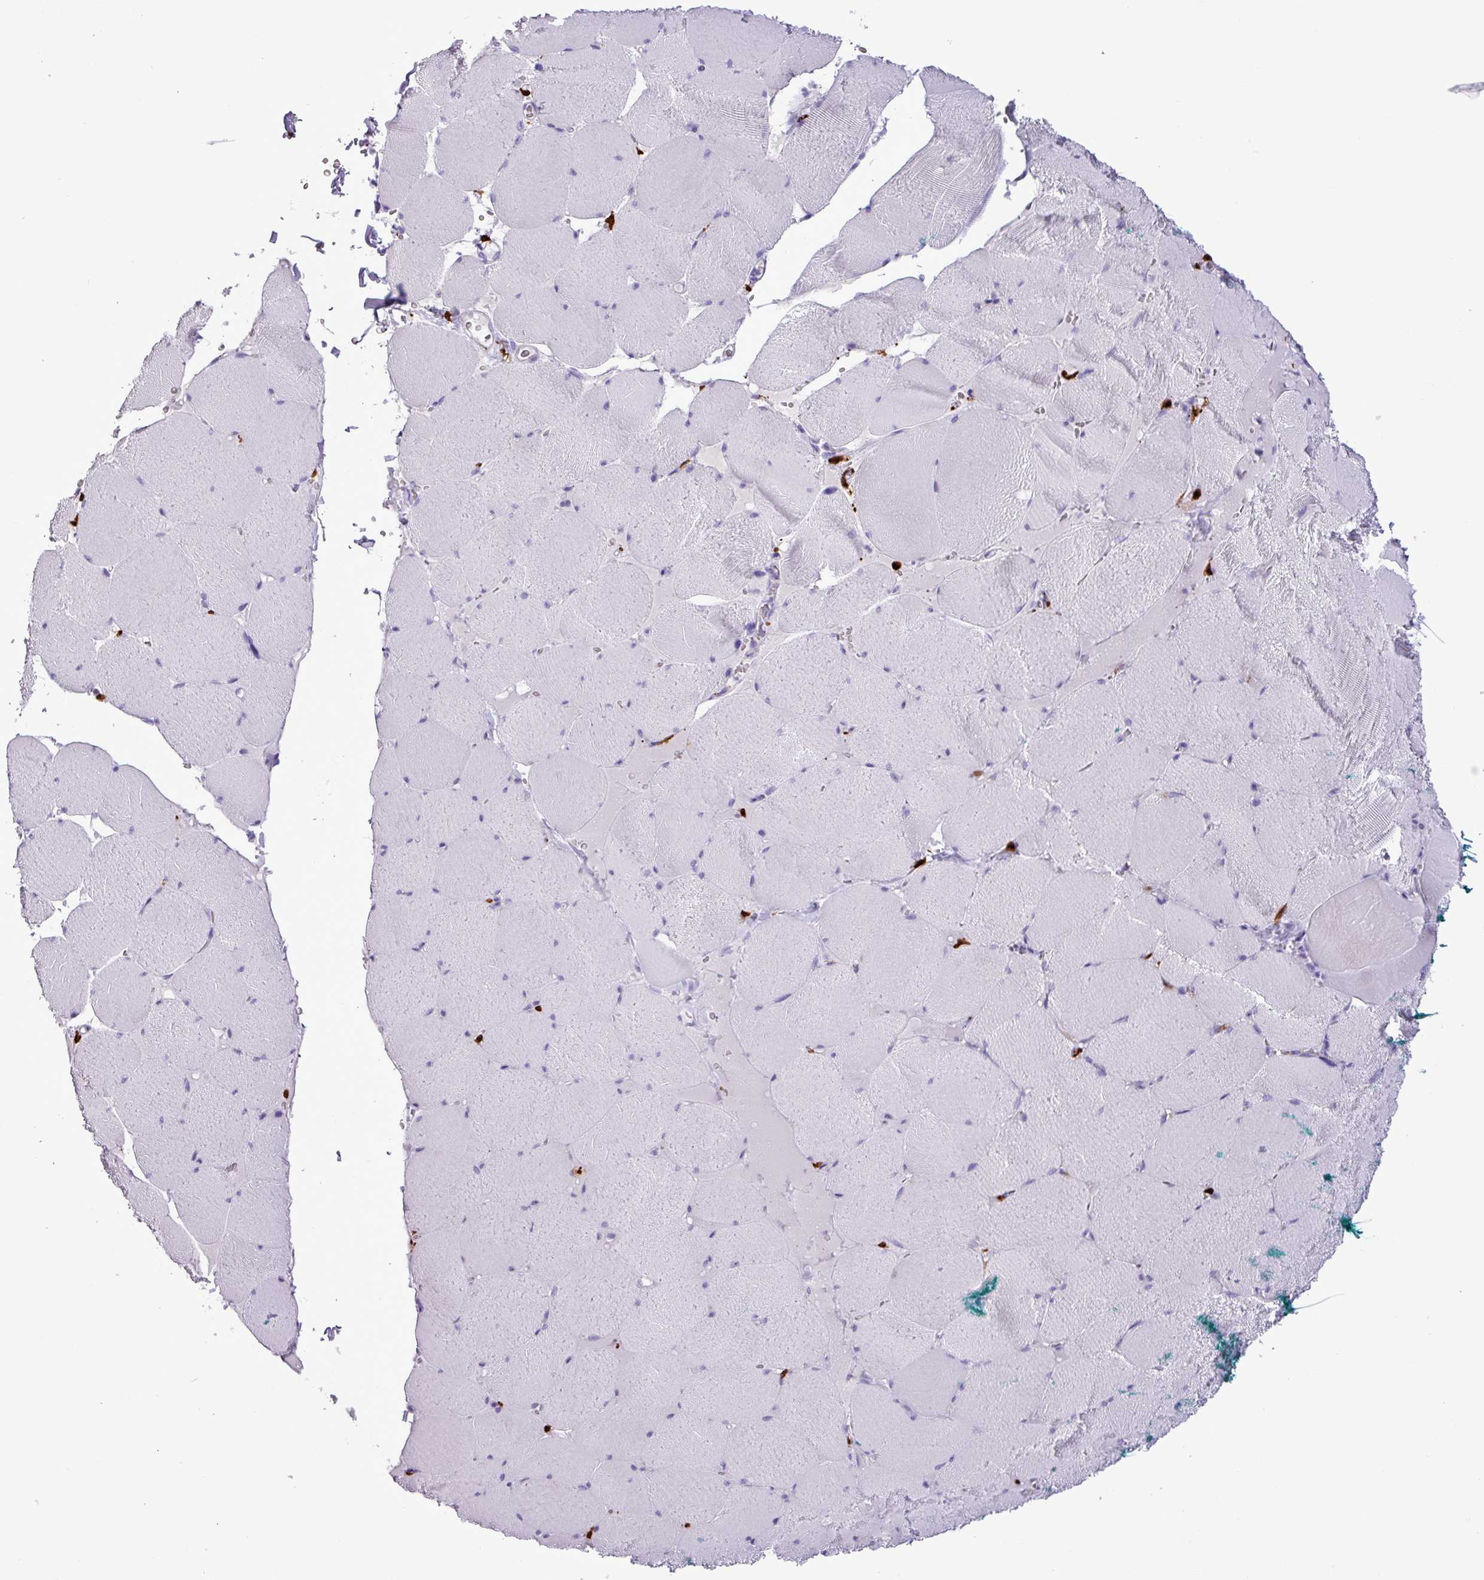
{"staining": {"intensity": "negative", "quantity": "none", "location": "none"}, "tissue": "skeletal muscle", "cell_type": "Myocytes", "image_type": "normal", "snomed": [{"axis": "morphology", "description": "Normal tissue, NOS"}, {"axis": "topography", "description": "Skeletal muscle"}, {"axis": "topography", "description": "Head-Neck"}], "caption": "IHC of benign skeletal muscle demonstrates no staining in myocytes.", "gene": "TMEM200C", "patient": {"sex": "male", "age": 66}}